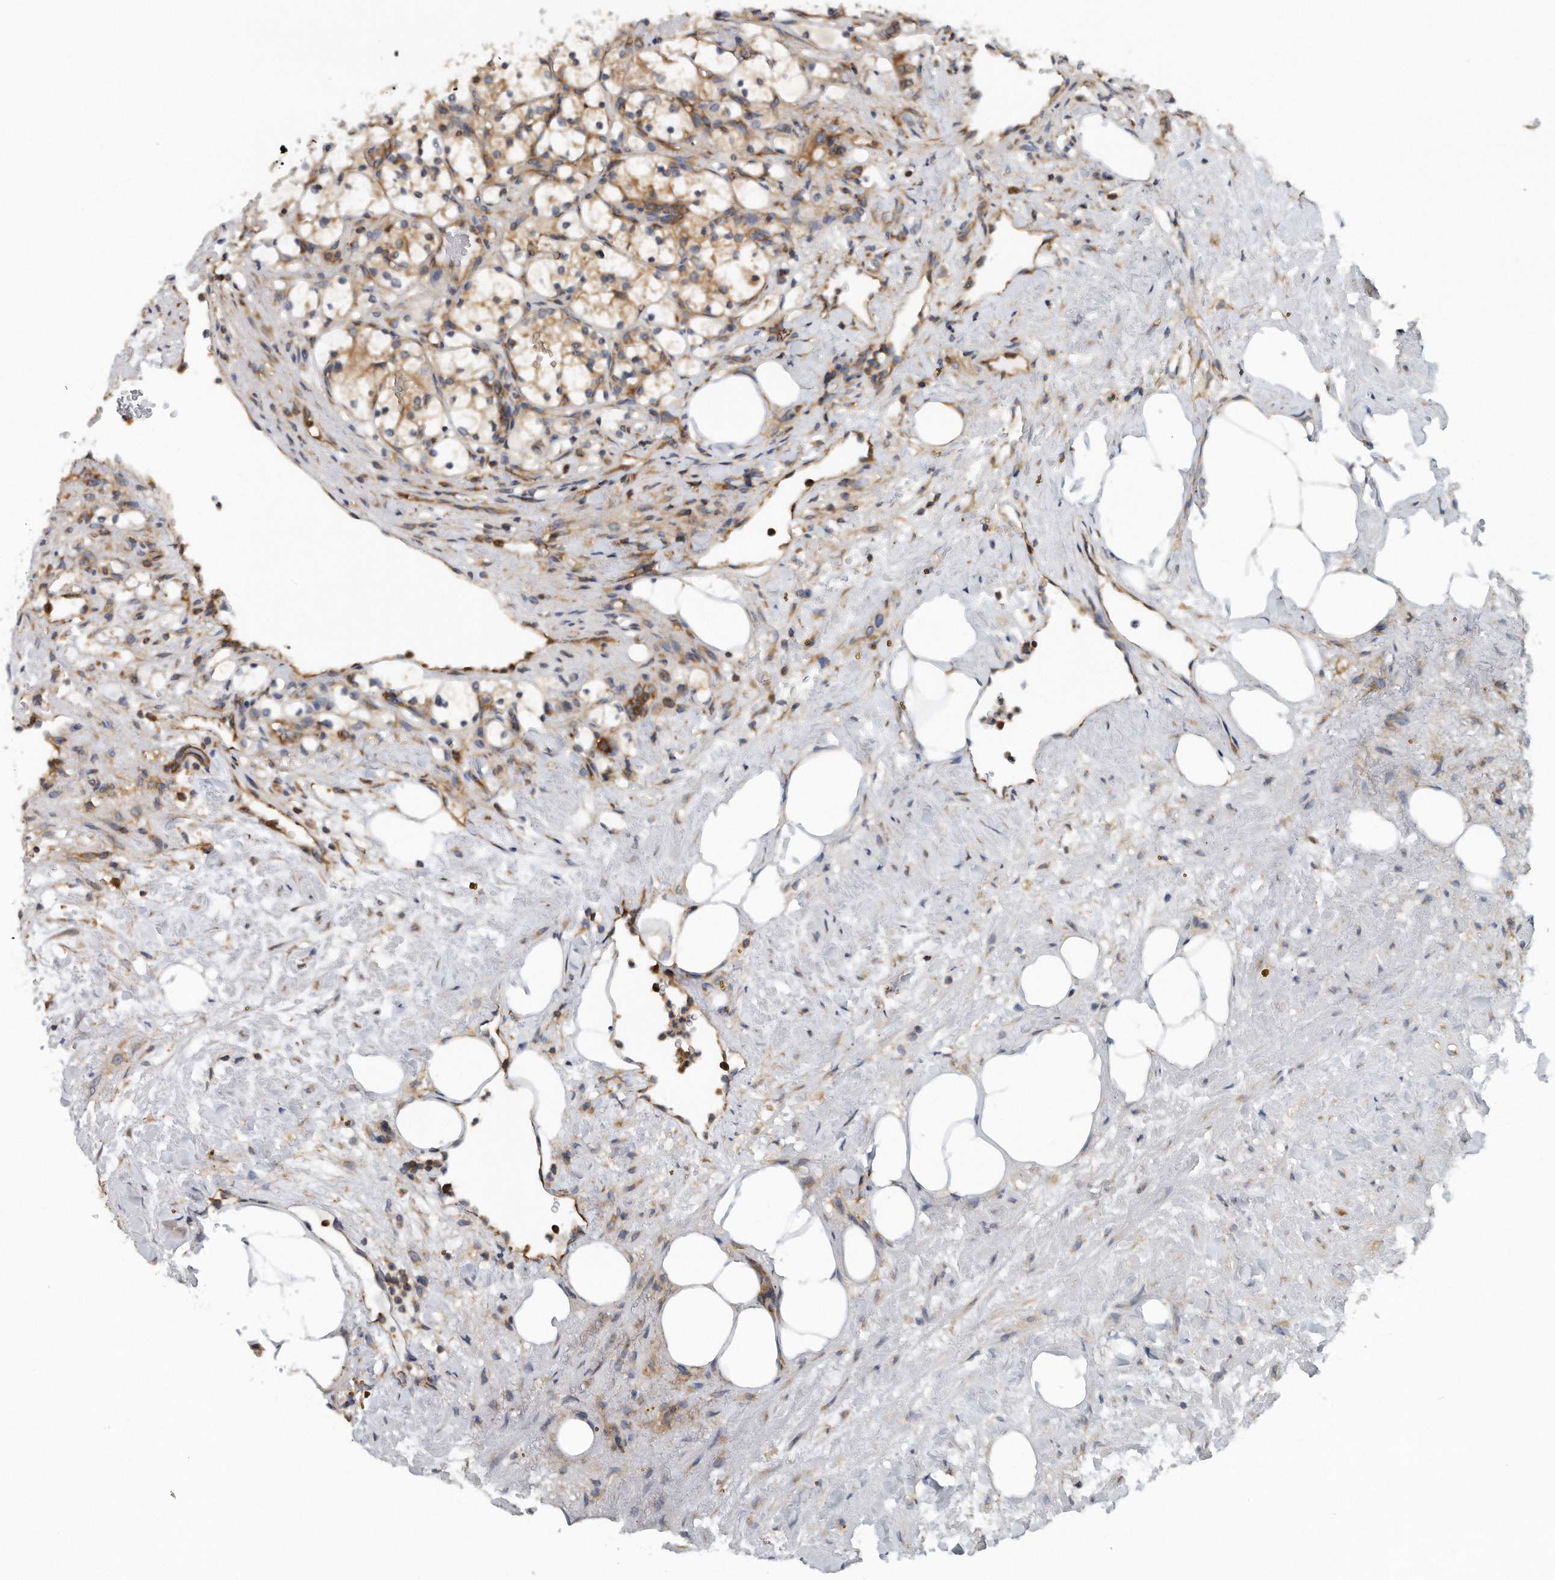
{"staining": {"intensity": "weak", "quantity": "25%-75%", "location": "cytoplasmic/membranous"}, "tissue": "renal cancer", "cell_type": "Tumor cells", "image_type": "cancer", "snomed": [{"axis": "morphology", "description": "Adenocarcinoma, NOS"}, {"axis": "topography", "description": "Kidney"}], "caption": "DAB immunohistochemical staining of renal cancer (adenocarcinoma) exhibits weak cytoplasmic/membranous protein expression in about 25%-75% of tumor cells.", "gene": "EIF3I", "patient": {"sex": "female", "age": 69}}